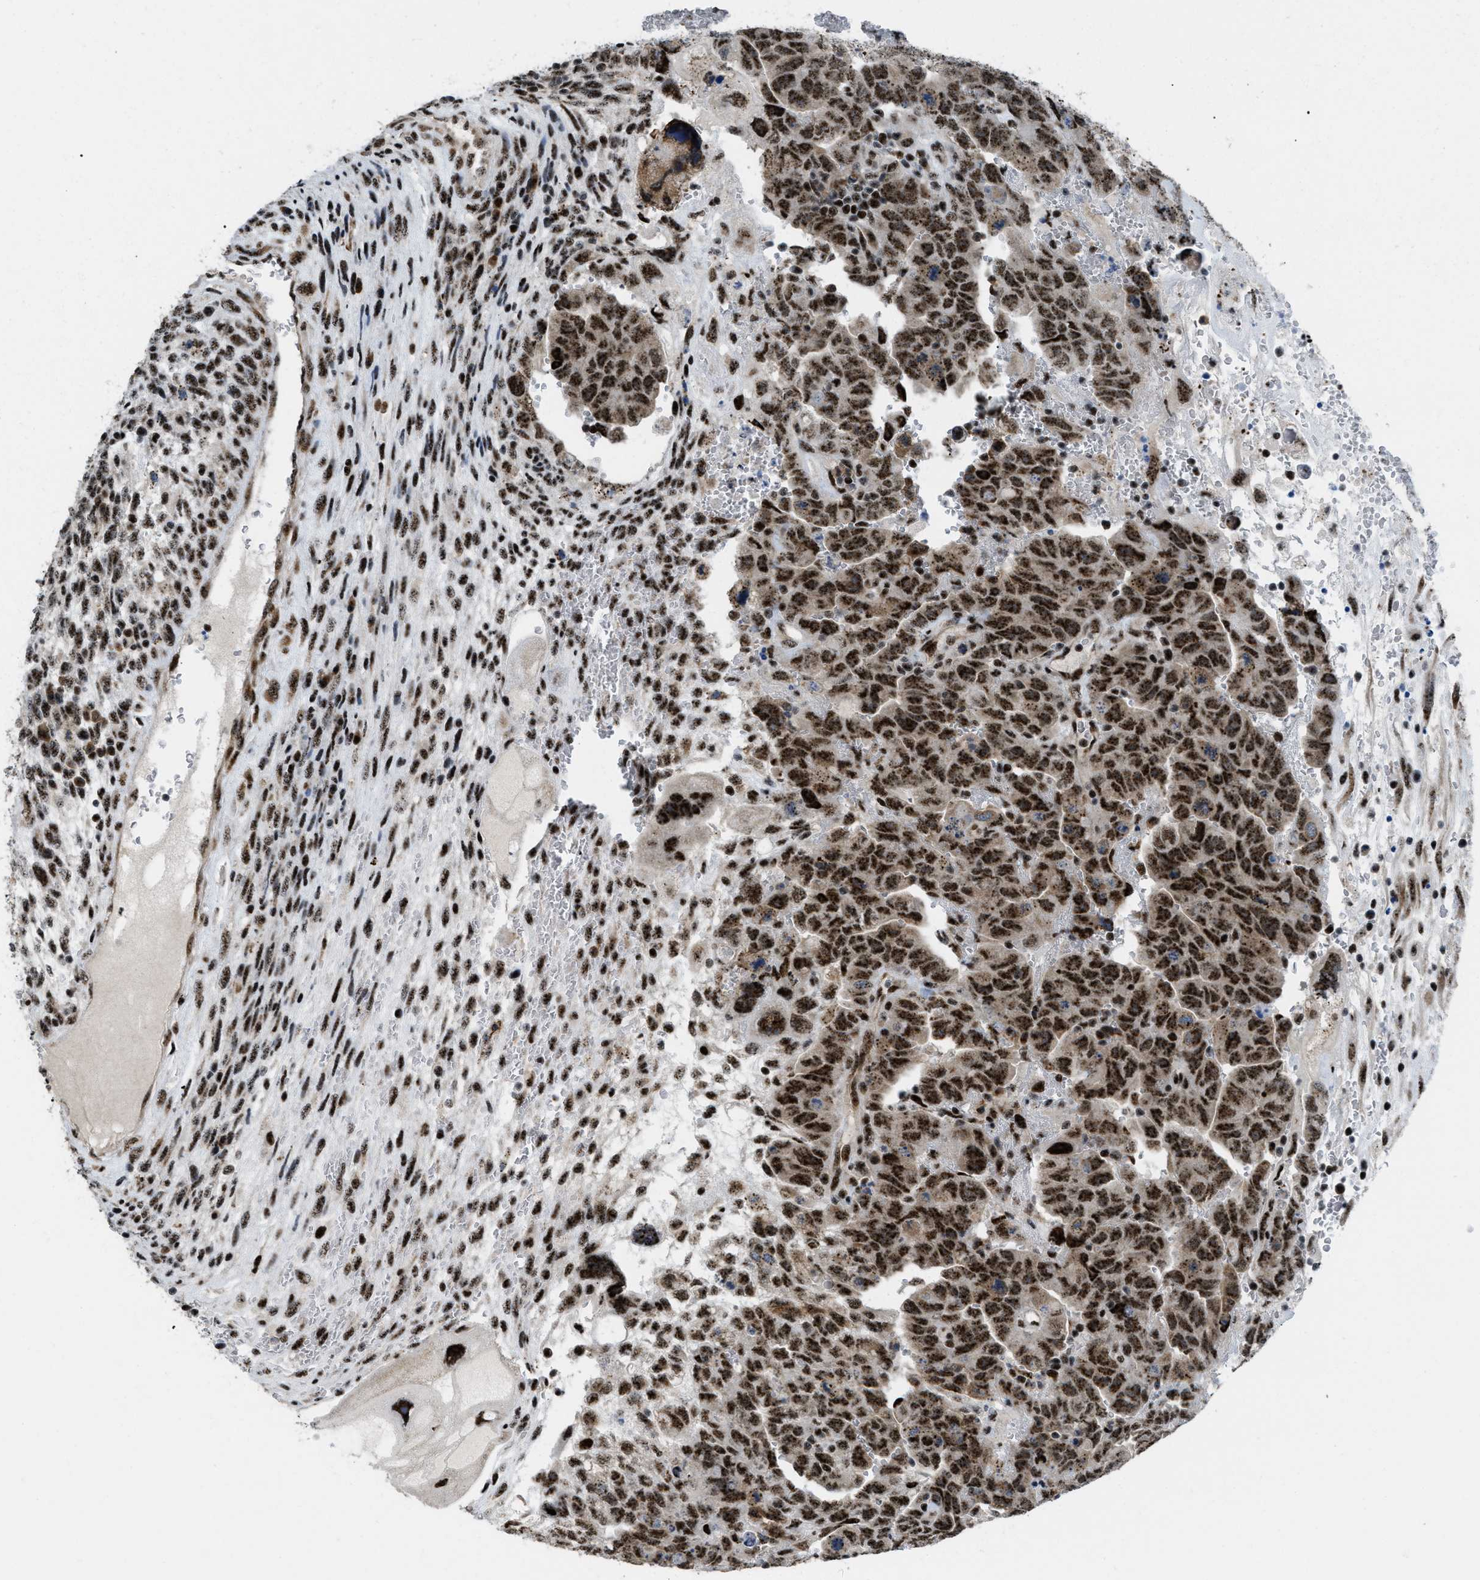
{"staining": {"intensity": "strong", "quantity": ">75%", "location": "nuclear"}, "tissue": "testis cancer", "cell_type": "Tumor cells", "image_type": "cancer", "snomed": [{"axis": "morphology", "description": "Carcinoma, Embryonal, NOS"}, {"axis": "topography", "description": "Testis"}], "caption": "Testis cancer (embryonal carcinoma) stained with DAB (3,3'-diaminobenzidine) immunohistochemistry shows high levels of strong nuclear positivity in approximately >75% of tumor cells. (Stains: DAB in brown, nuclei in blue, Microscopy: brightfield microscopy at high magnification).", "gene": "CDR2", "patient": {"sex": "male", "age": 28}}